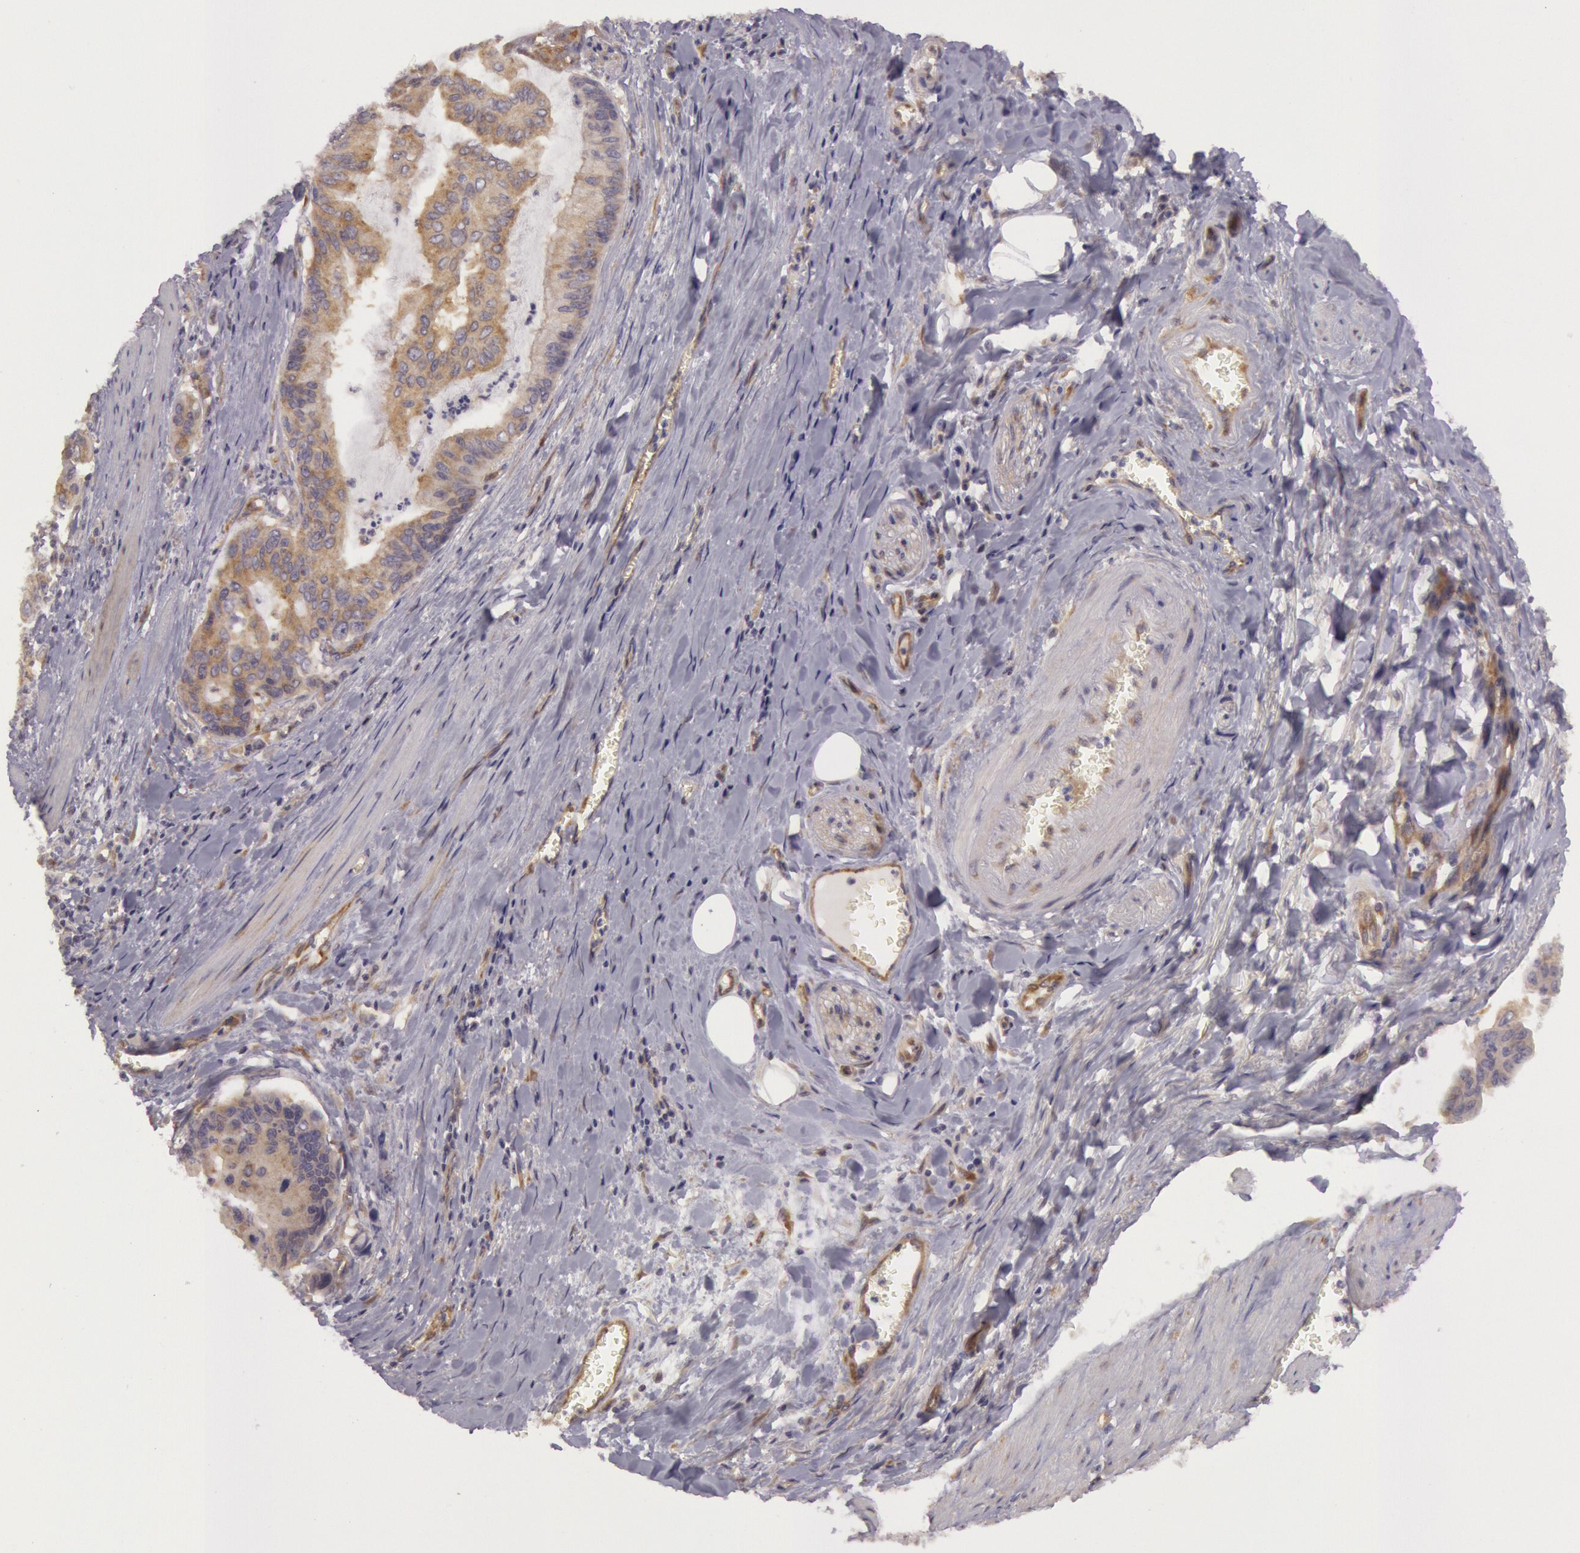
{"staining": {"intensity": "weak", "quantity": ">75%", "location": "cytoplasmic/membranous"}, "tissue": "stomach cancer", "cell_type": "Tumor cells", "image_type": "cancer", "snomed": [{"axis": "morphology", "description": "Adenocarcinoma, NOS"}, {"axis": "topography", "description": "Stomach, upper"}], "caption": "A brown stain shows weak cytoplasmic/membranous staining of a protein in human adenocarcinoma (stomach) tumor cells.", "gene": "CHUK", "patient": {"sex": "male", "age": 80}}